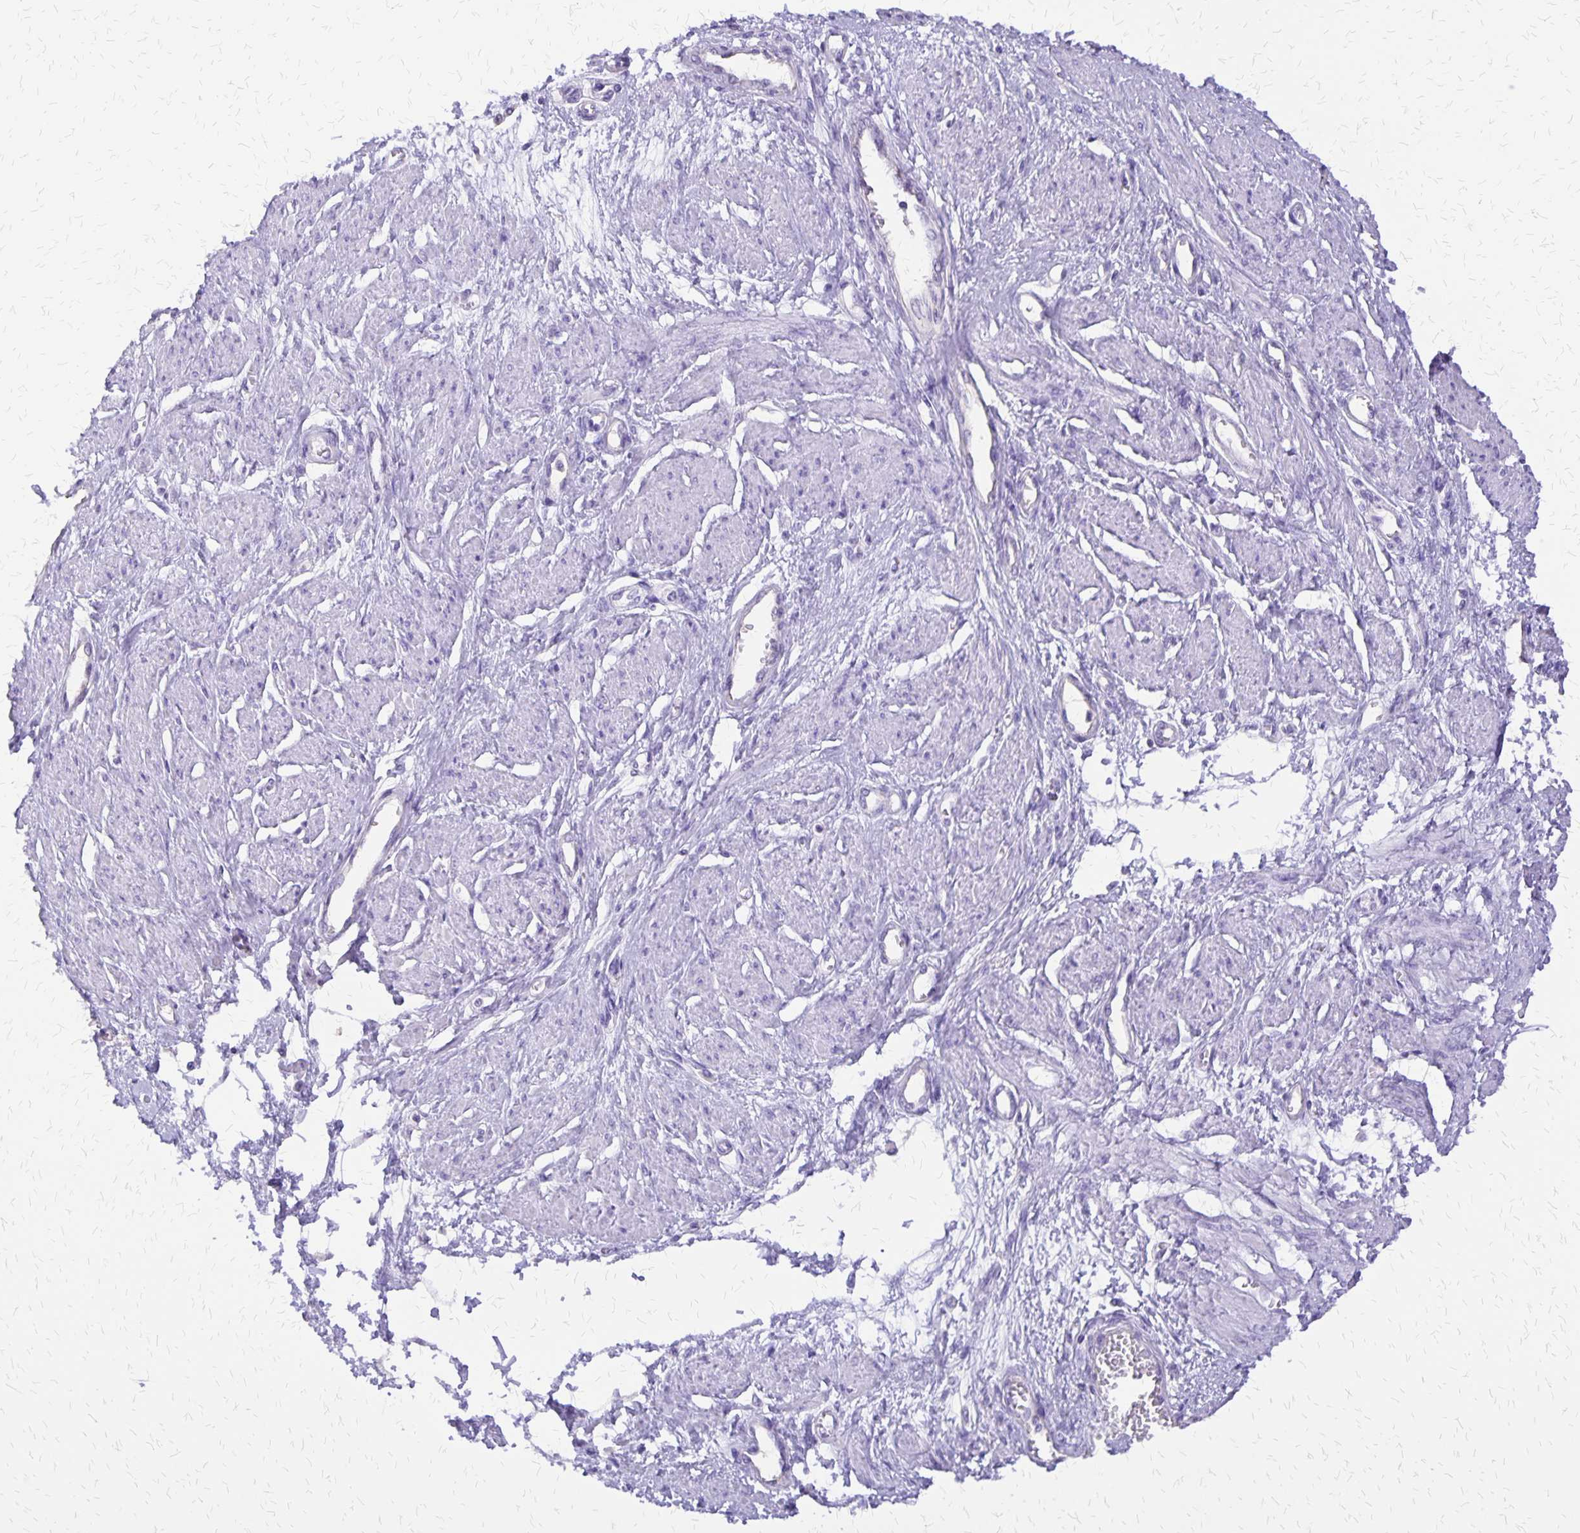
{"staining": {"intensity": "negative", "quantity": "none", "location": "none"}, "tissue": "smooth muscle", "cell_type": "Smooth muscle cells", "image_type": "normal", "snomed": [{"axis": "morphology", "description": "Normal tissue, NOS"}, {"axis": "topography", "description": "Smooth muscle"}, {"axis": "topography", "description": "Uterus"}], "caption": "Immunohistochemistry of benign human smooth muscle displays no expression in smooth muscle cells. The staining was performed using DAB to visualize the protein expression in brown, while the nuclei were stained in blue with hematoxylin (Magnification: 20x).", "gene": "SI", "patient": {"sex": "female", "age": 39}}